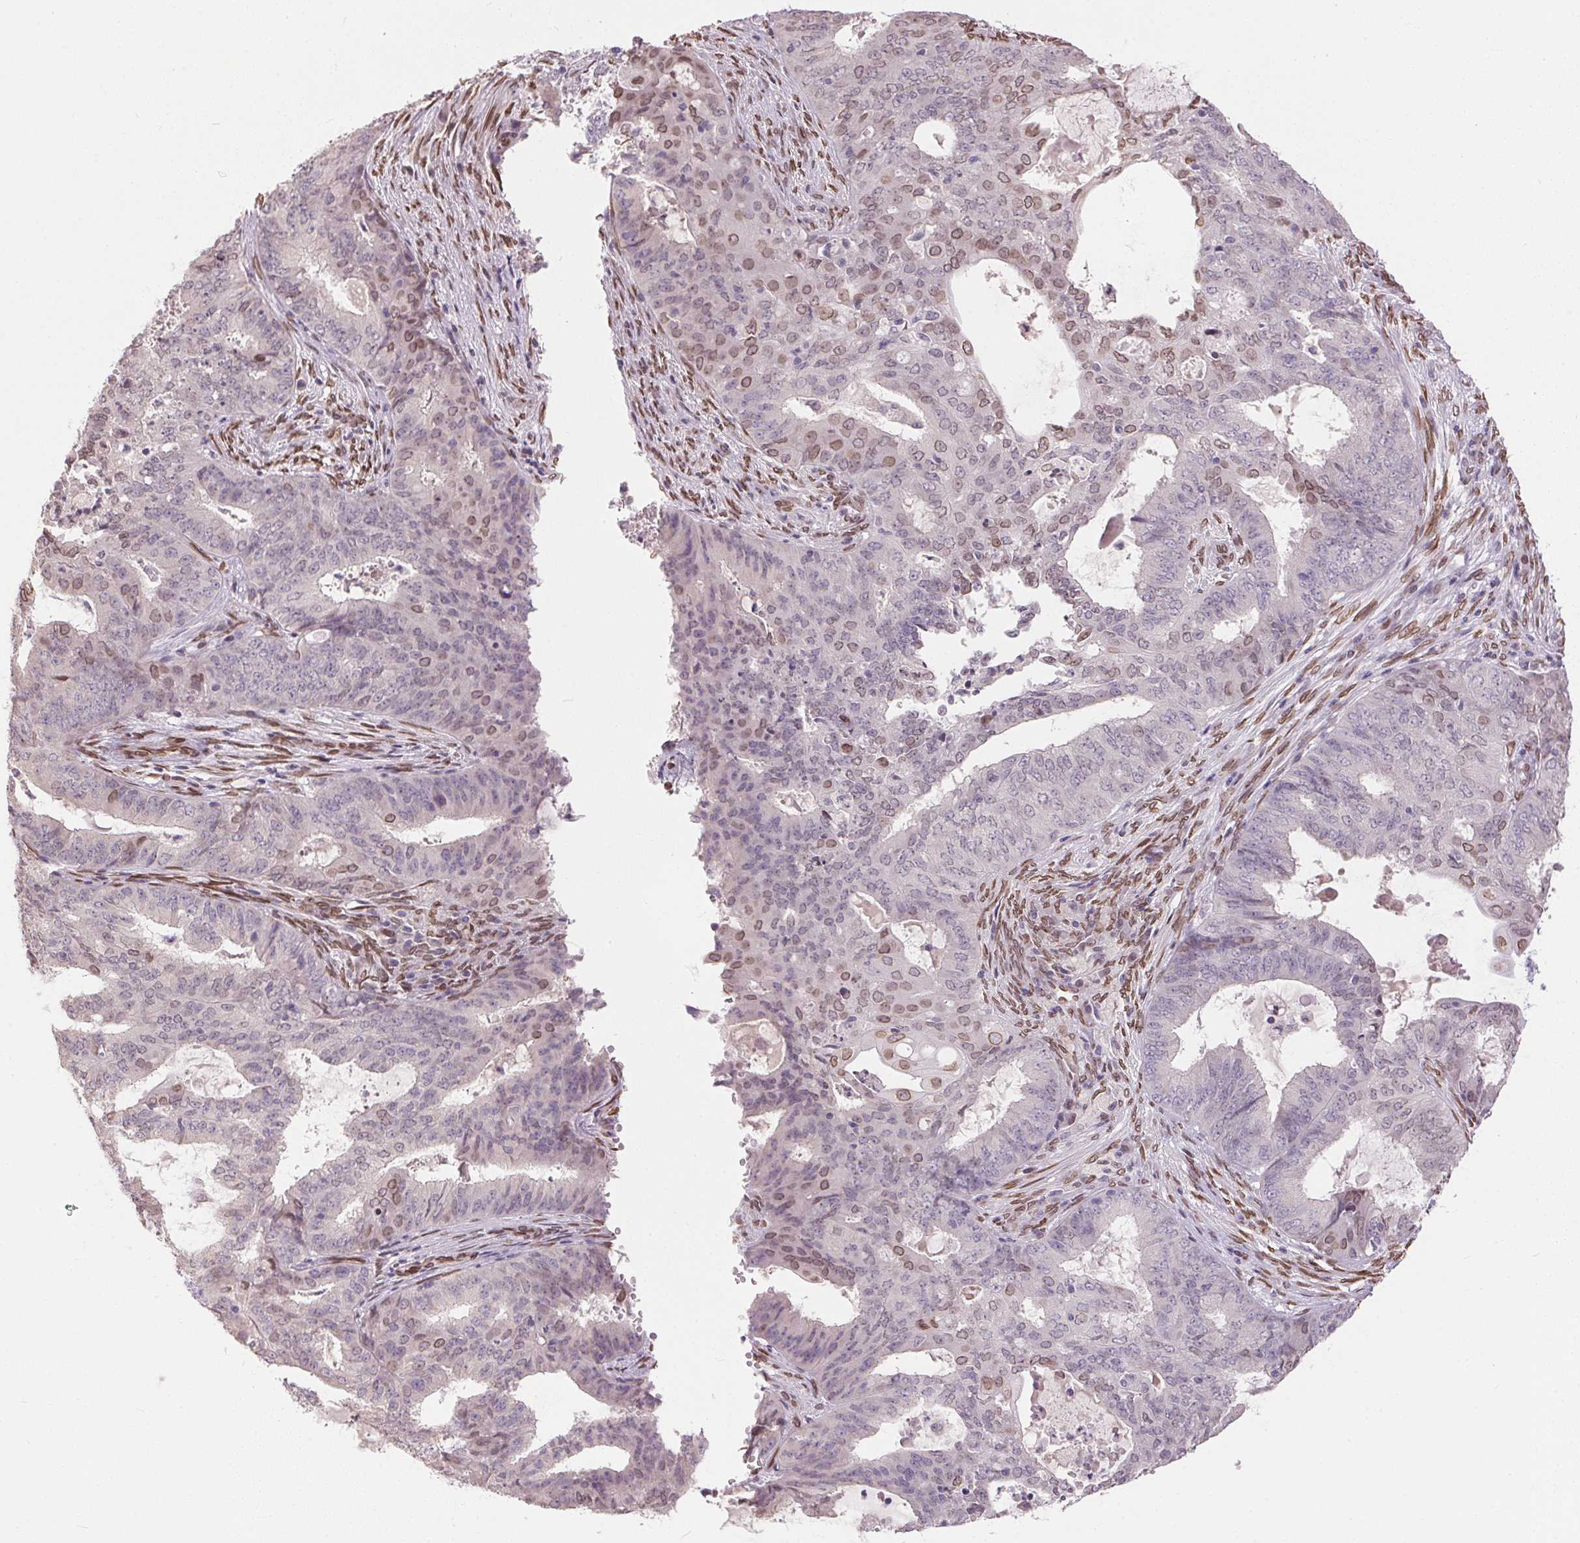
{"staining": {"intensity": "weak", "quantity": "<25%", "location": "cytoplasmic/membranous,nuclear"}, "tissue": "endometrial cancer", "cell_type": "Tumor cells", "image_type": "cancer", "snomed": [{"axis": "morphology", "description": "Adenocarcinoma, NOS"}, {"axis": "topography", "description": "Endometrium"}], "caption": "This is a image of IHC staining of endometrial cancer (adenocarcinoma), which shows no staining in tumor cells.", "gene": "TMEM175", "patient": {"sex": "female", "age": 62}}